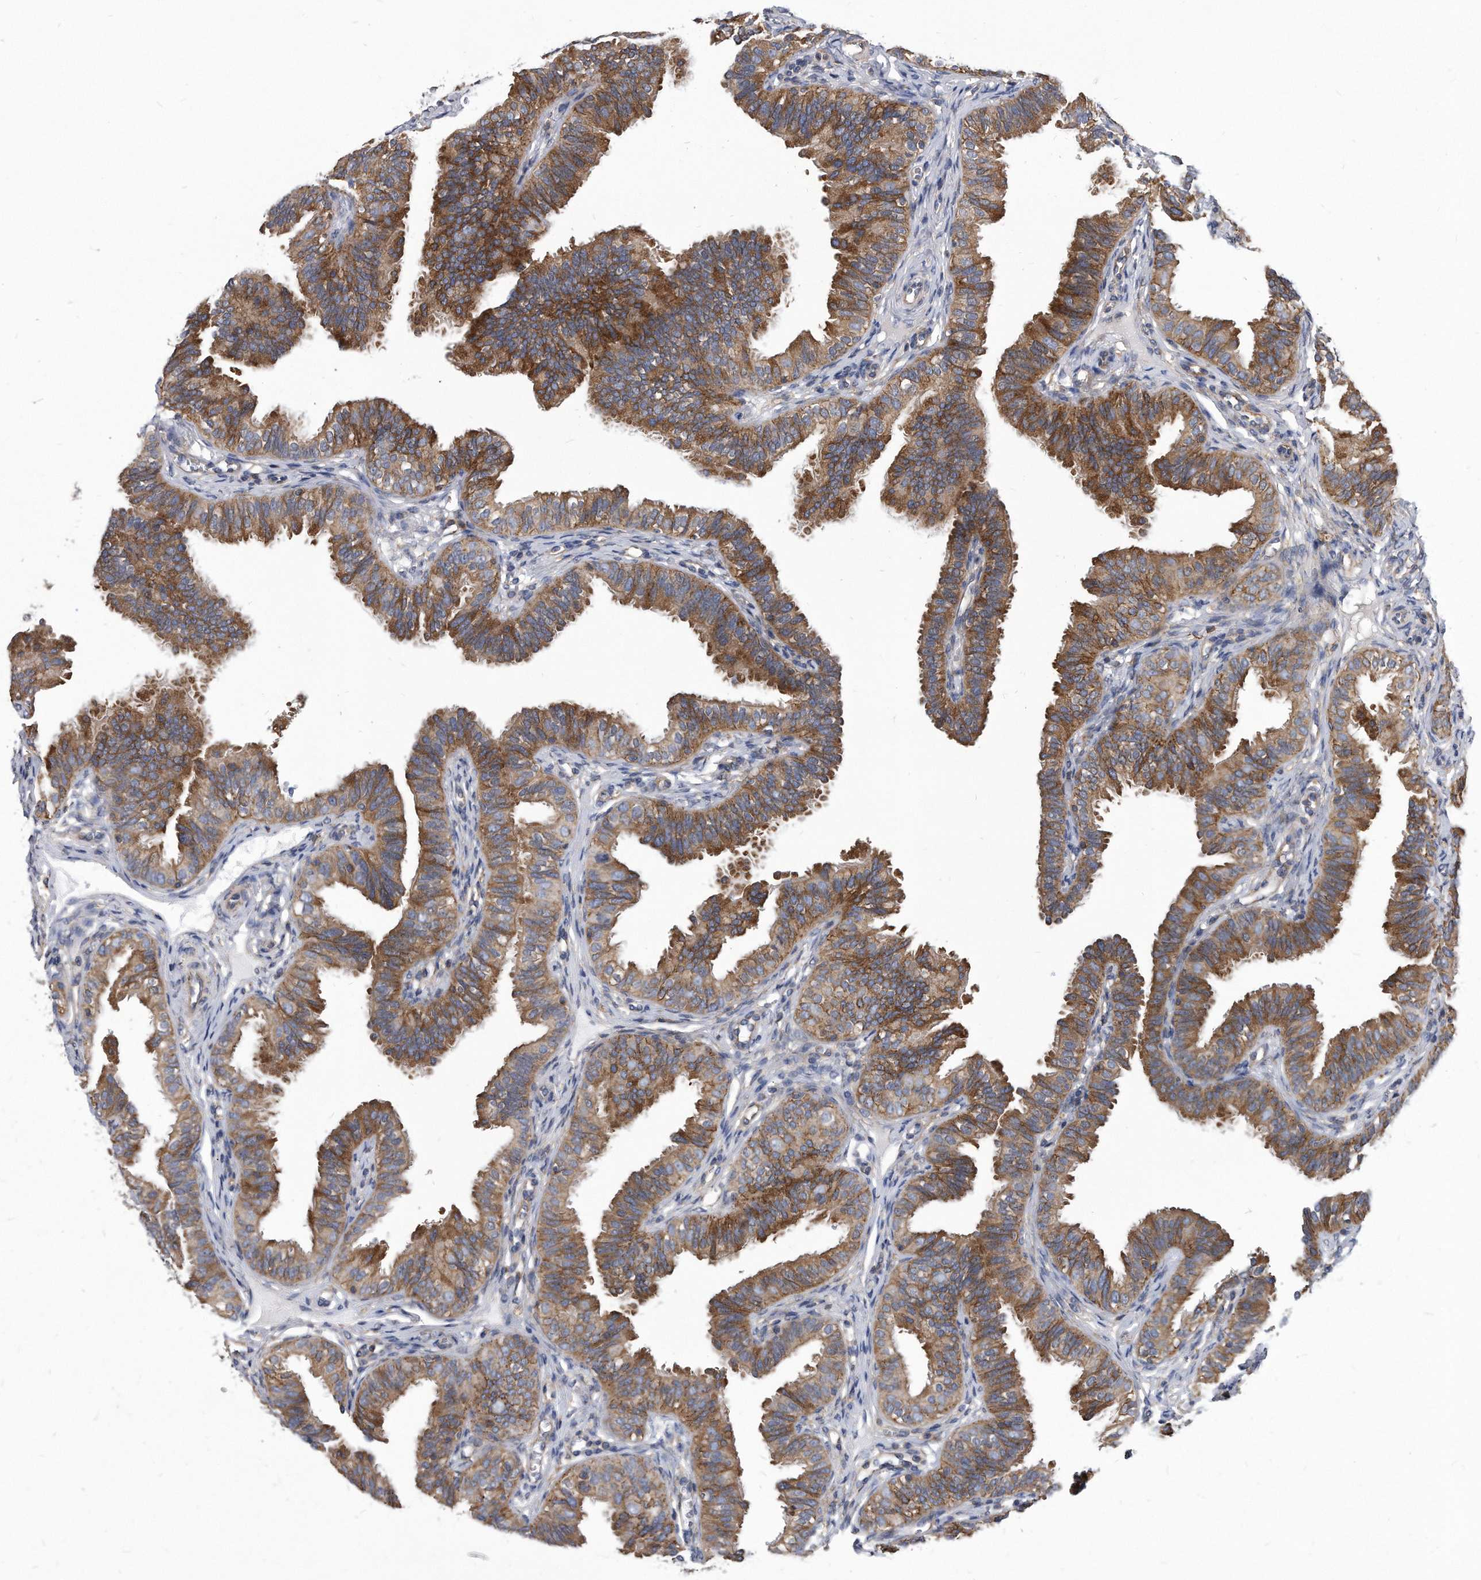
{"staining": {"intensity": "moderate", "quantity": ">75%", "location": "cytoplasmic/membranous"}, "tissue": "fallopian tube", "cell_type": "Glandular cells", "image_type": "normal", "snomed": [{"axis": "morphology", "description": "Normal tissue, NOS"}, {"axis": "topography", "description": "Fallopian tube"}], "caption": "Brown immunohistochemical staining in normal human fallopian tube displays moderate cytoplasmic/membranous expression in about >75% of glandular cells.", "gene": "ATG5", "patient": {"sex": "female", "age": 35}}